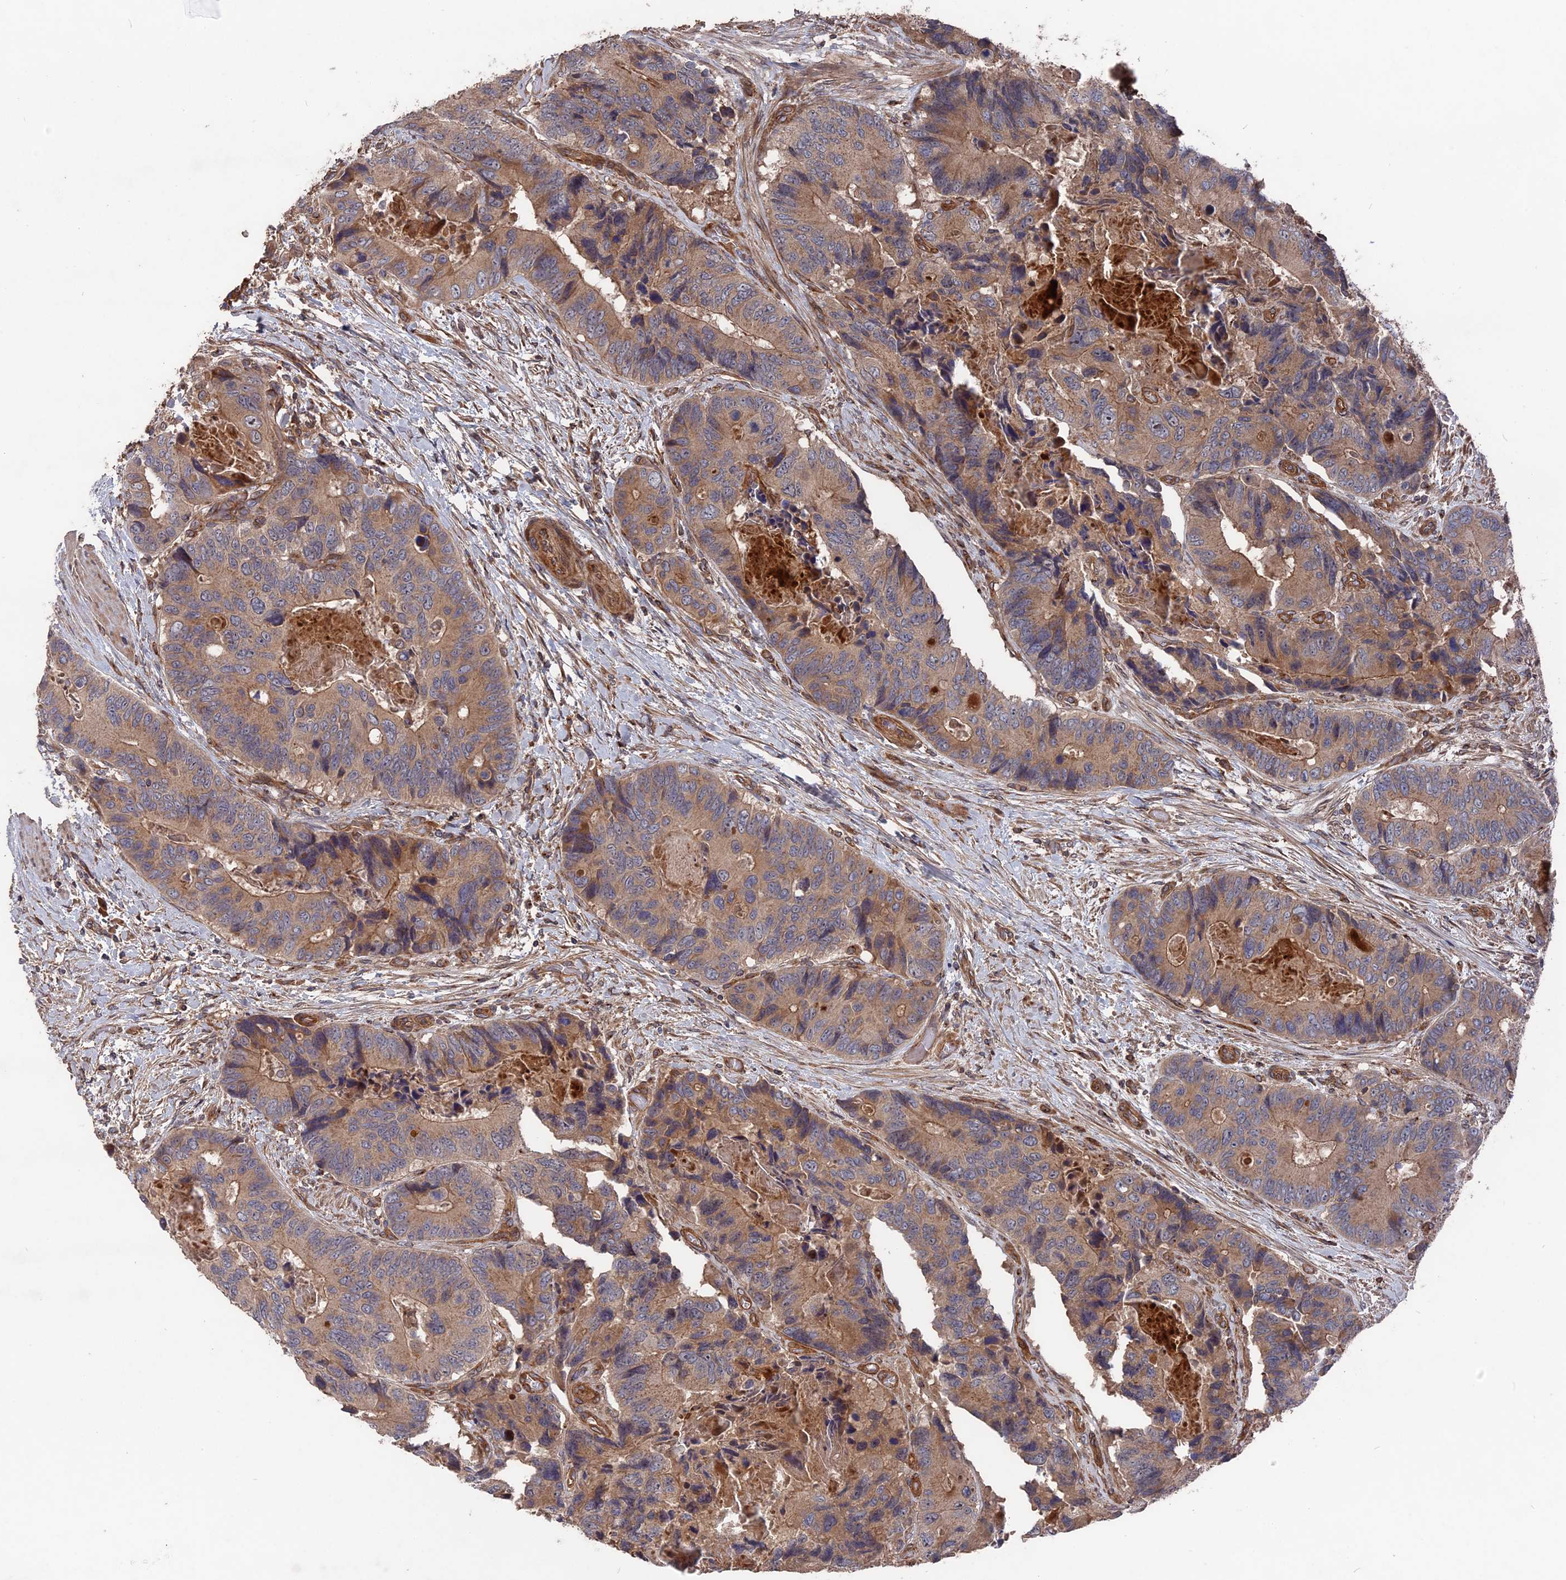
{"staining": {"intensity": "weak", "quantity": ">75%", "location": "cytoplasmic/membranous"}, "tissue": "colorectal cancer", "cell_type": "Tumor cells", "image_type": "cancer", "snomed": [{"axis": "morphology", "description": "Adenocarcinoma, NOS"}, {"axis": "topography", "description": "Colon"}], "caption": "Immunohistochemical staining of human colorectal cancer (adenocarcinoma) shows low levels of weak cytoplasmic/membranous protein staining in approximately >75% of tumor cells.", "gene": "DEF8", "patient": {"sex": "male", "age": 84}}